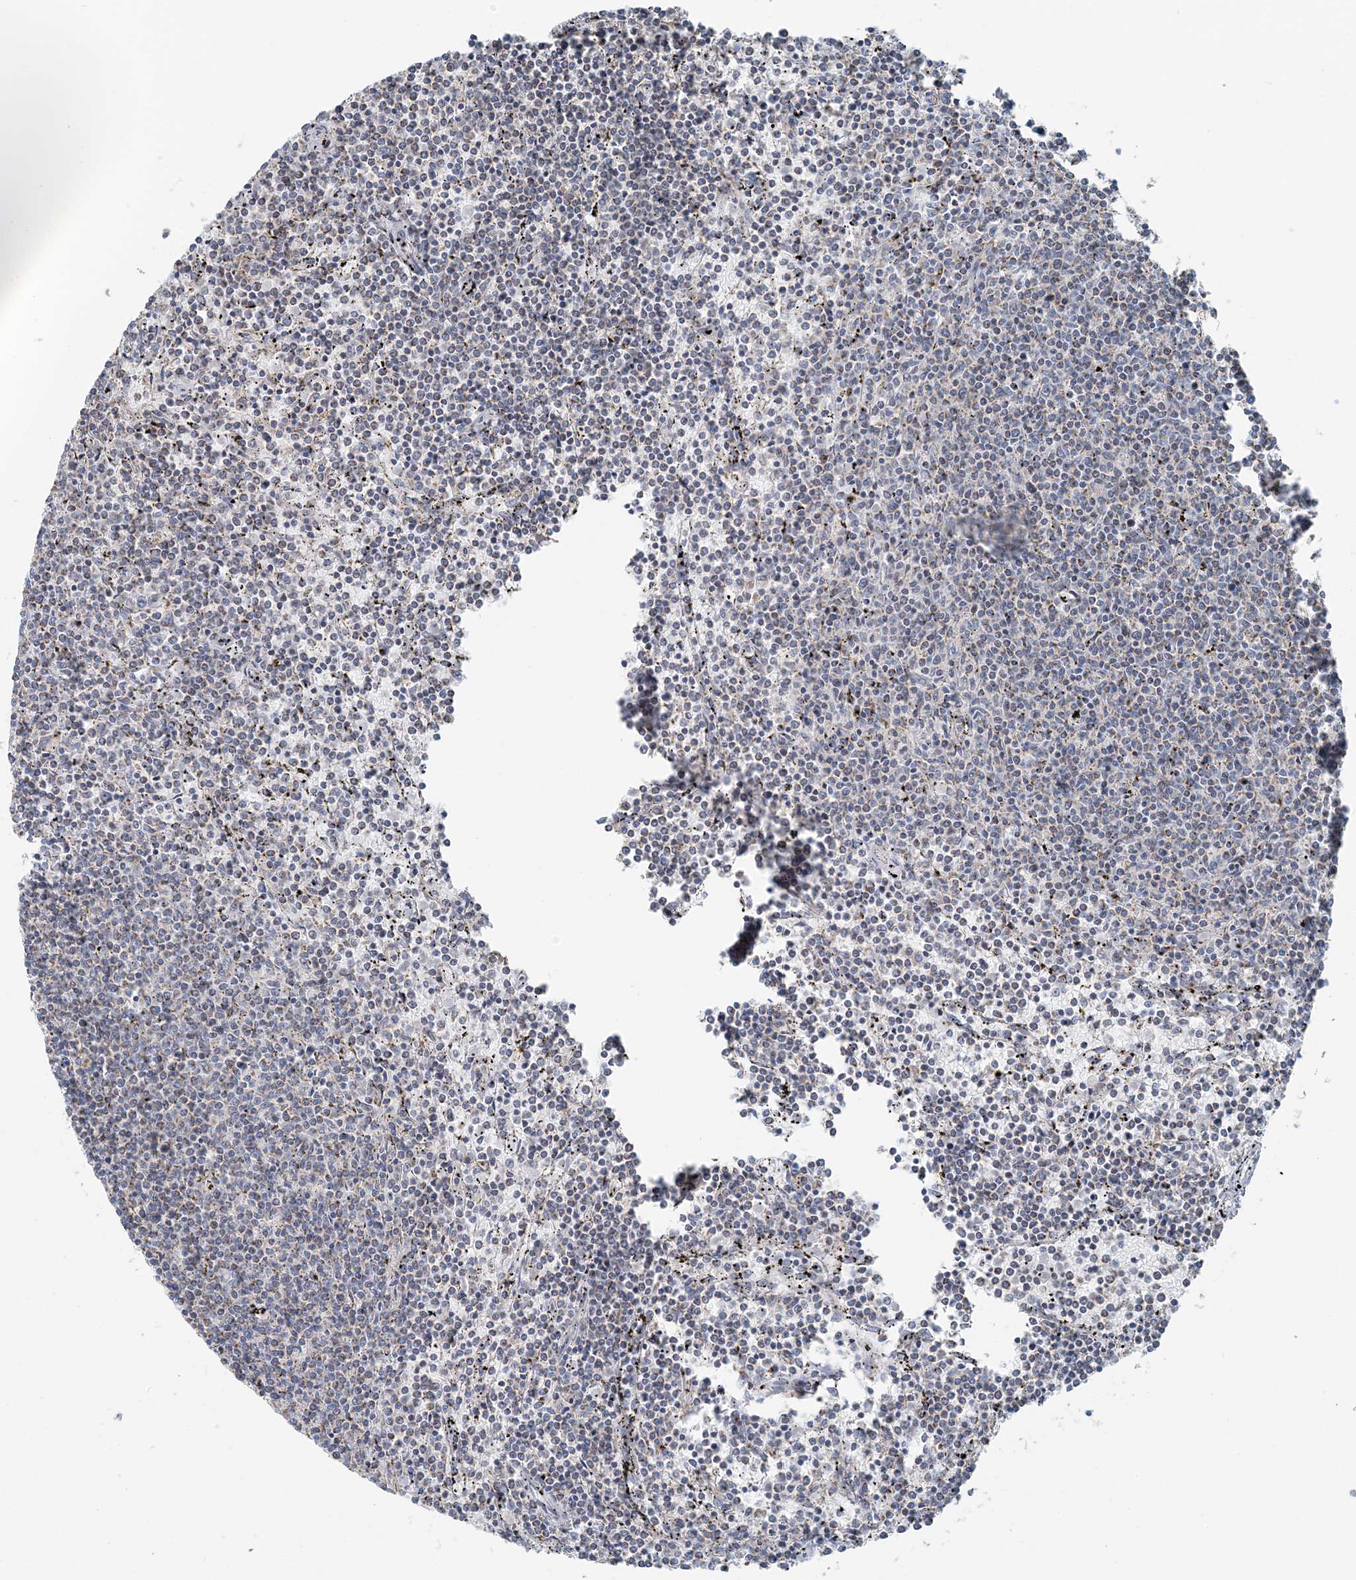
{"staining": {"intensity": "negative", "quantity": "none", "location": "none"}, "tissue": "lymphoma", "cell_type": "Tumor cells", "image_type": "cancer", "snomed": [{"axis": "morphology", "description": "Malignant lymphoma, non-Hodgkin's type, Low grade"}, {"axis": "topography", "description": "Spleen"}], "caption": "Low-grade malignant lymphoma, non-Hodgkin's type stained for a protein using IHC demonstrates no staining tumor cells.", "gene": "SLC22A16", "patient": {"sex": "female", "age": 50}}